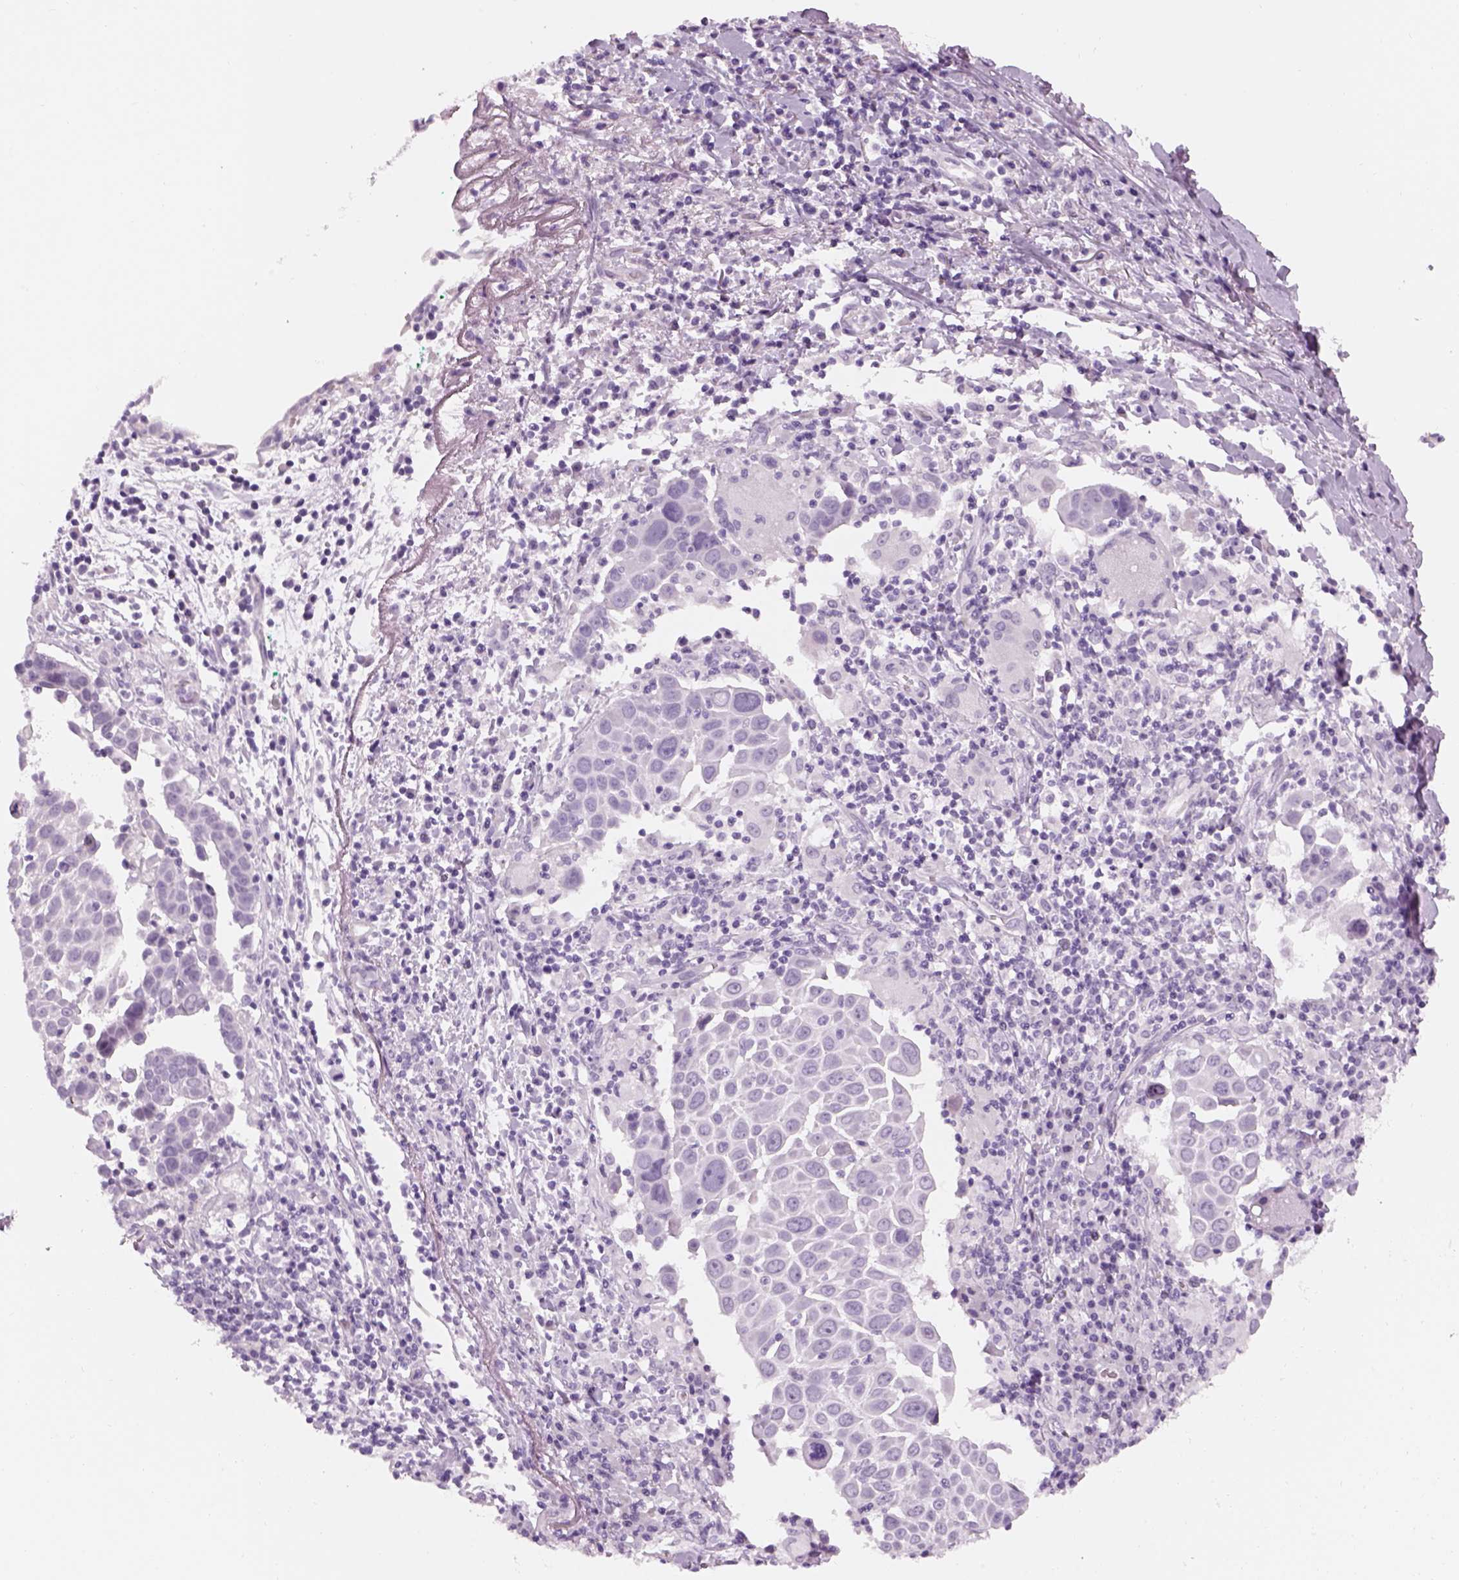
{"staining": {"intensity": "negative", "quantity": "none", "location": "none"}, "tissue": "lung cancer", "cell_type": "Tumor cells", "image_type": "cancer", "snomed": [{"axis": "morphology", "description": "Squamous cell carcinoma, NOS"}, {"axis": "topography", "description": "Lung"}], "caption": "This is an IHC photomicrograph of lung squamous cell carcinoma. There is no staining in tumor cells.", "gene": "GAS2L2", "patient": {"sex": "male", "age": 57}}